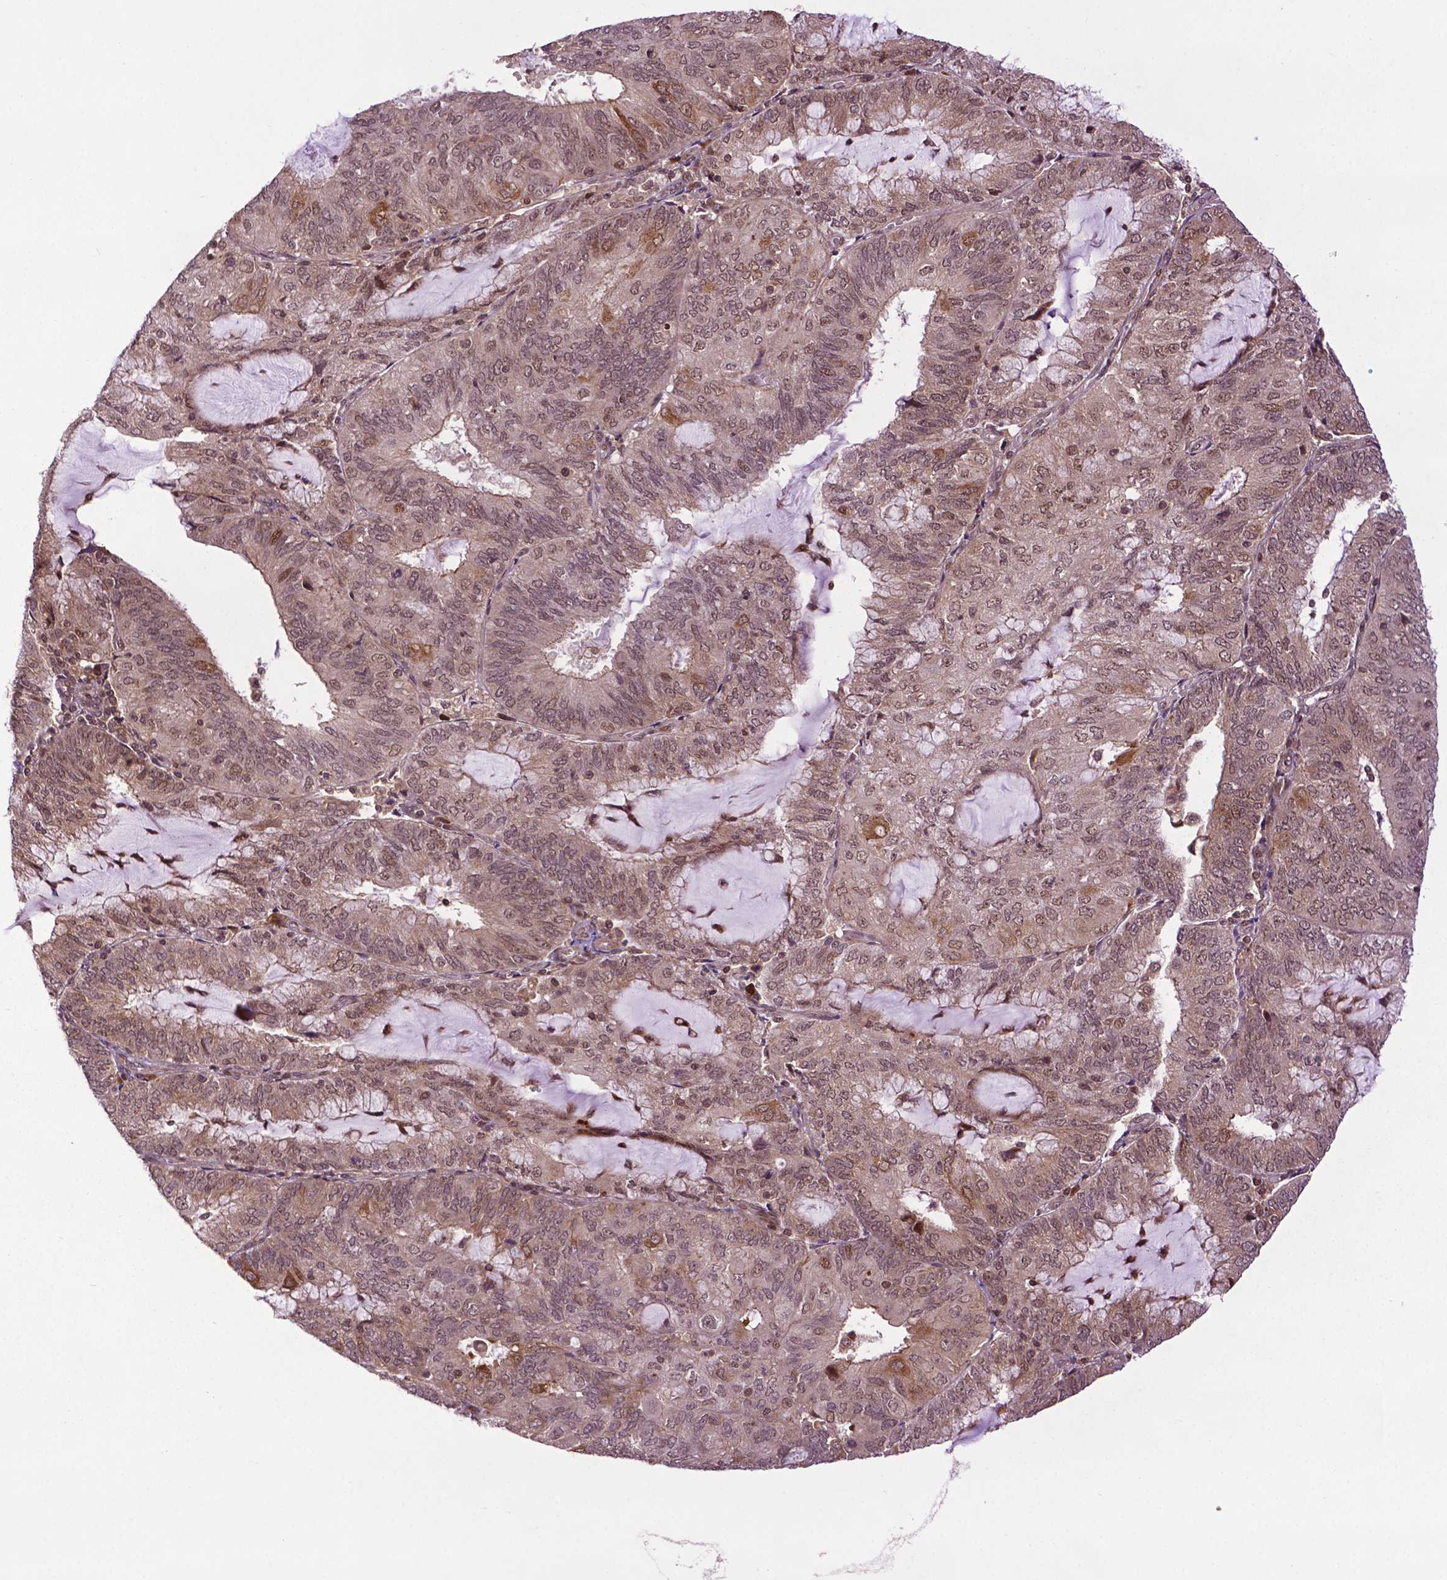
{"staining": {"intensity": "moderate", "quantity": "25%-75%", "location": "cytoplasmic/membranous,nuclear"}, "tissue": "endometrial cancer", "cell_type": "Tumor cells", "image_type": "cancer", "snomed": [{"axis": "morphology", "description": "Adenocarcinoma, NOS"}, {"axis": "topography", "description": "Endometrium"}], "caption": "Human endometrial adenocarcinoma stained with a protein marker reveals moderate staining in tumor cells.", "gene": "TMX2", "patient": {"sex": "female", "age": 81}}